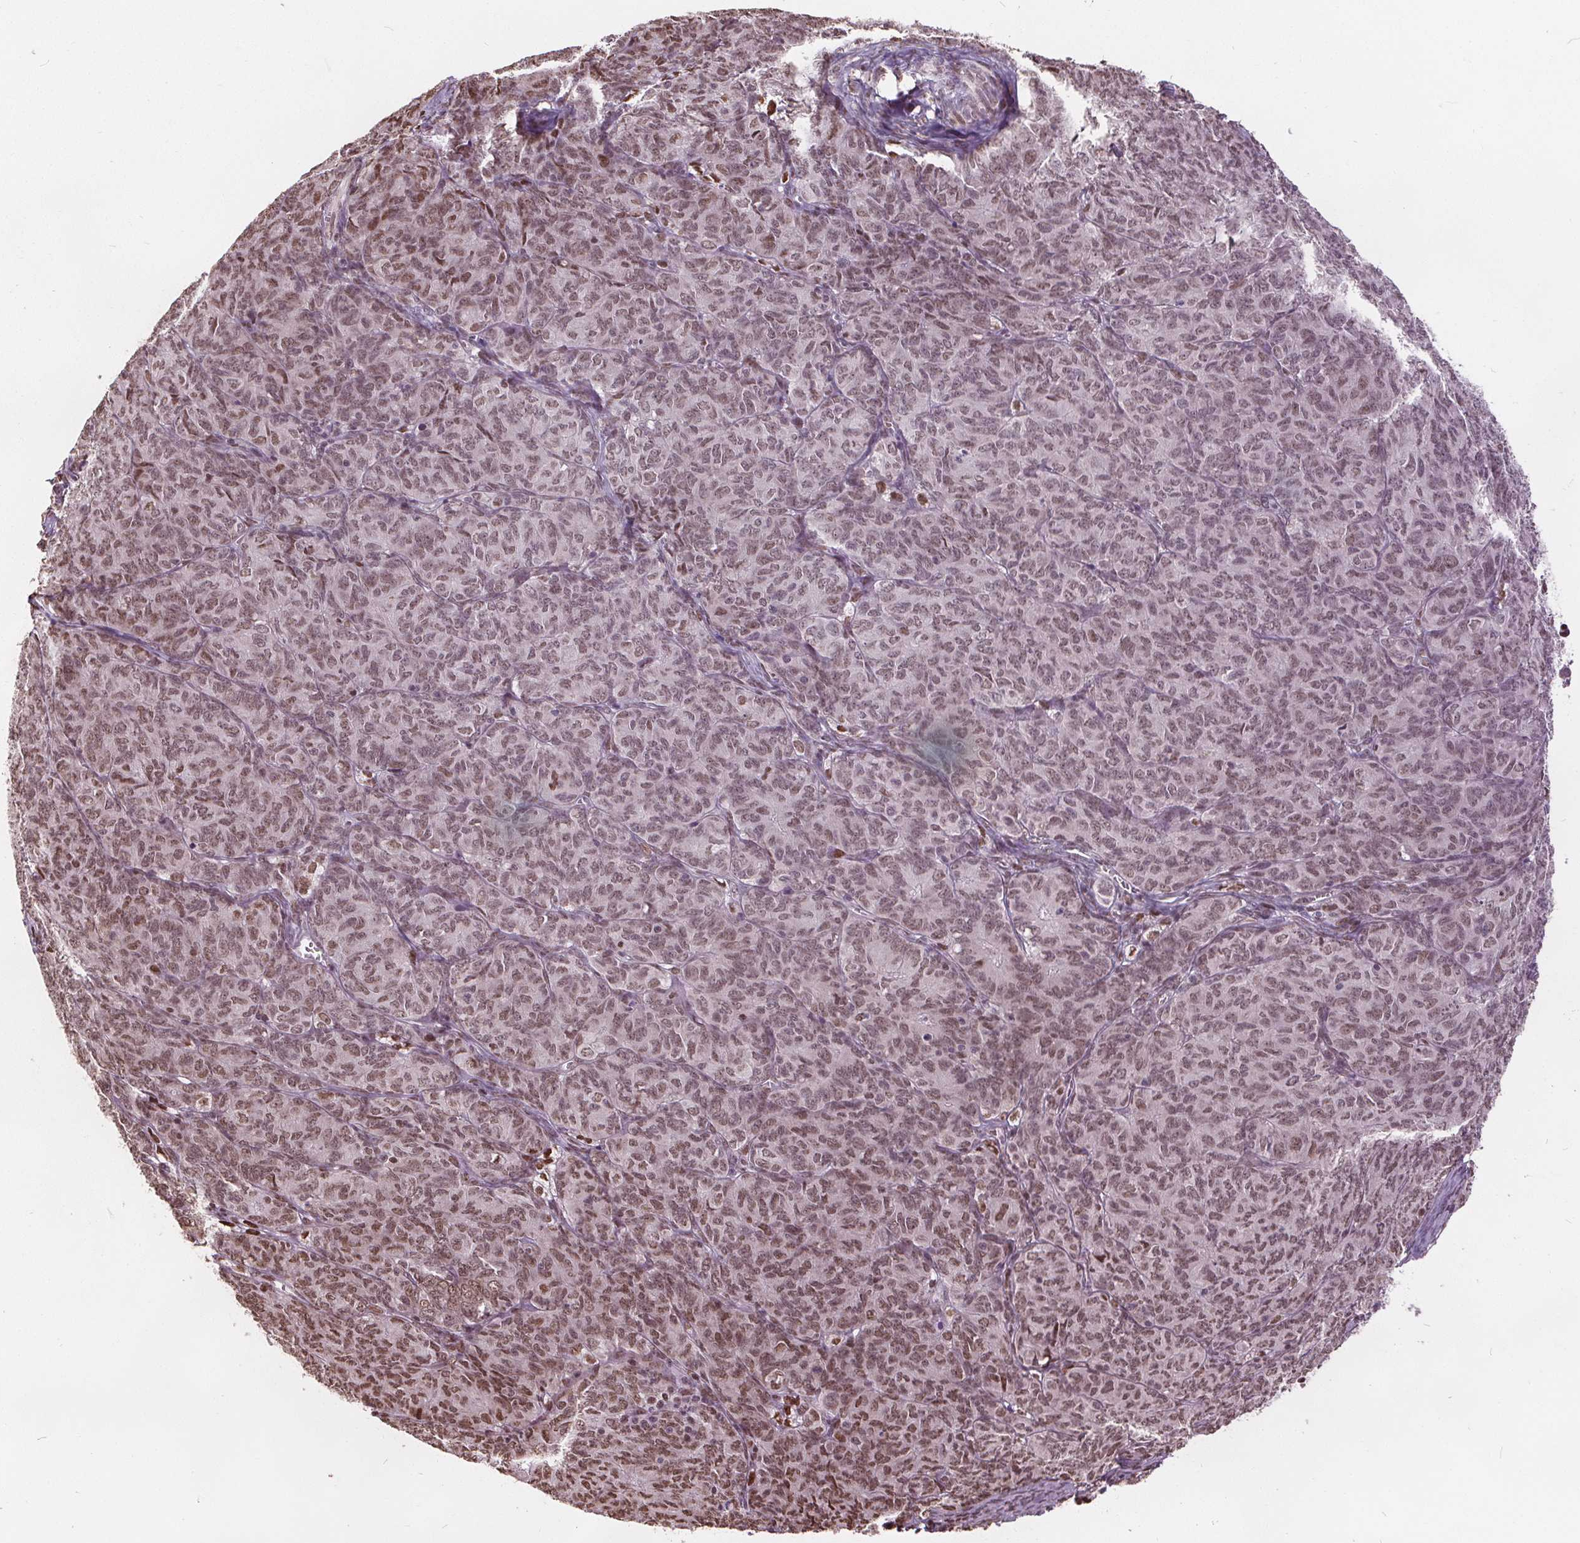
{"staining": {"intensity": "moderate", "quantity": ">75%", "location": "nuclear"}, "tissue": "ovarian cancer", "cell_type": "Tumor cells", "image_type": "cancer", "snomed": [{"axis": "morphology", "description": "Carcinoma, endometroid"}, {"axis": "topography", "description": "Ovary"}], "caption": "Endometroid carcinoma (ovarian) stained with a protein marker exhibits moderate staining in tumor cells.", "gene": "ISLR2", "patient": {"sex": "female", "age": 80}}